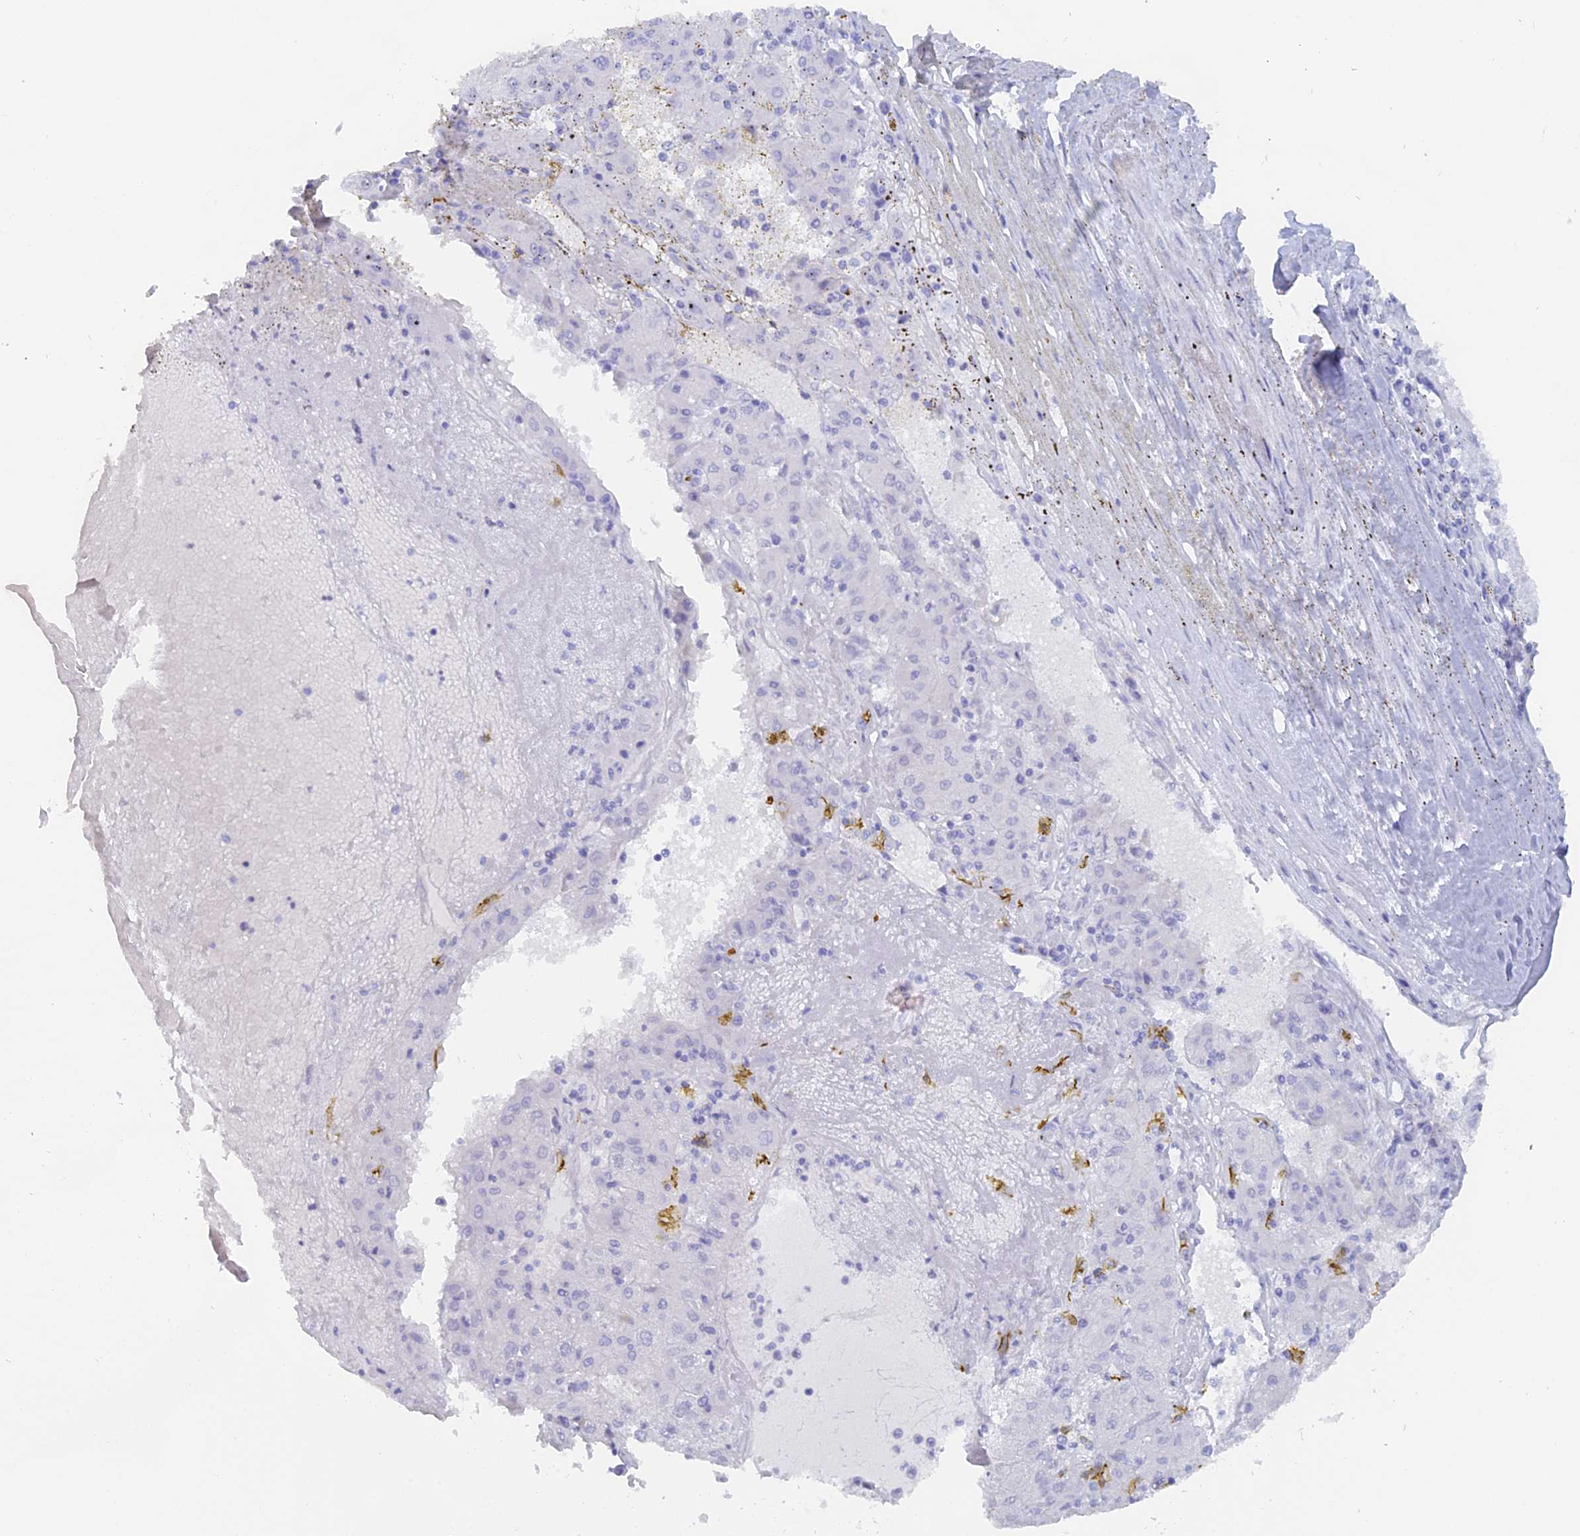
{"staining": {"intensity": "negative", "quantity": "none", "location": "none"}, "tissue": "liver cancer", "cell_type": "Tumor cells", "image_type": "cancer", "snomed": [{"axis": "morphology", "description": "Carcinoma, Hepatocellular, NOS"}, {"axis": "topography", "description": "Liver"}], "caption": "Liver hepatocellular carcinoma was stained to show a protein in brown. There is no significant staining in tumor cells.", "gene": "DACT3", "patient": {"sex": "male", "age": 72}}